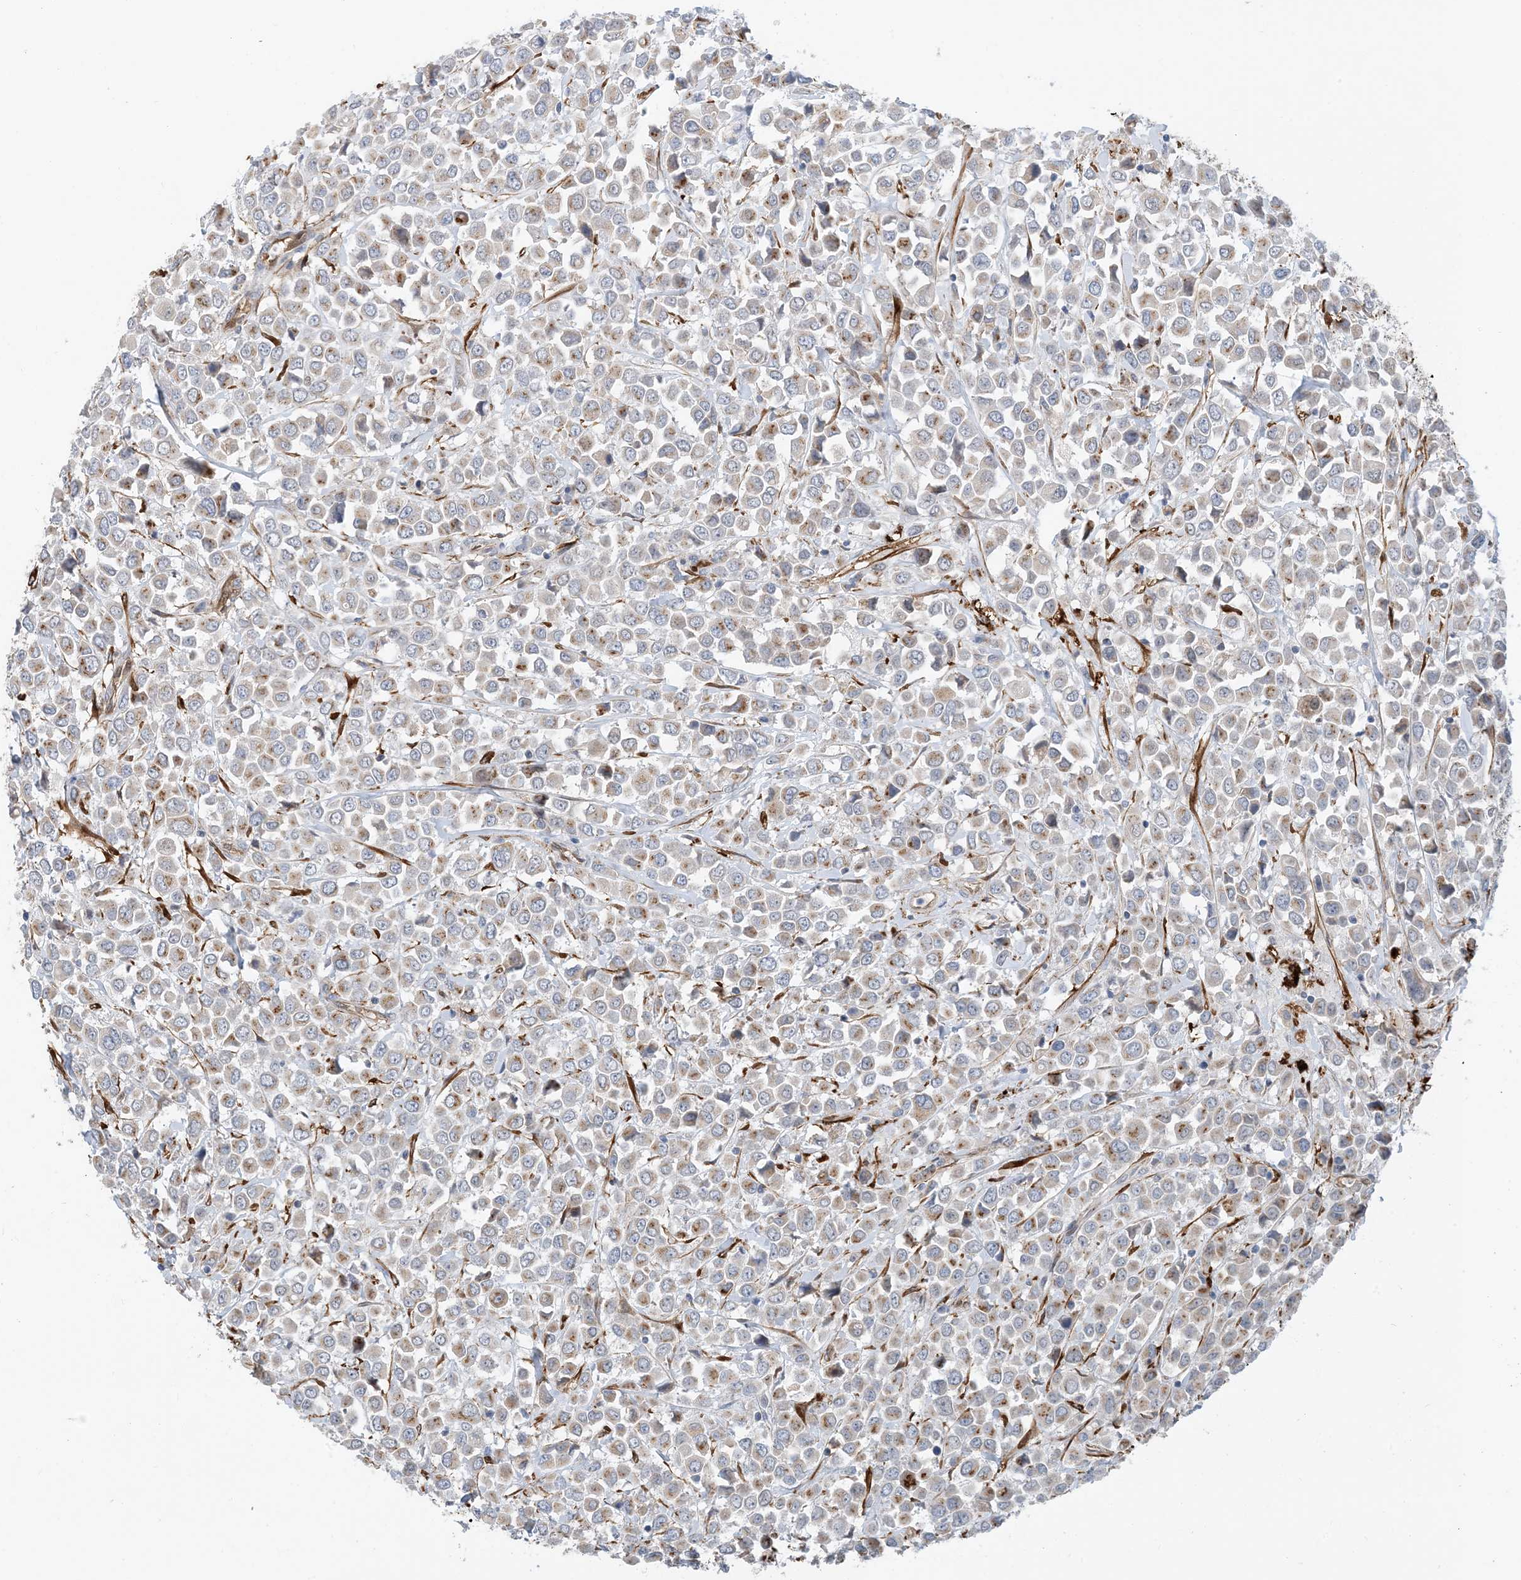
{"staining": {"intensity": "weak", "quantity": "25%-75%", "location": "cytoplasmic/membranous"}, "tissue": "breast cancer", "cell_type": "Tumor cells", "image_type": "cancer", "snomed": [{"axis": "morphology", "description": "Duct carcinoma"}, {"axis": "topography", "description": "Breast"}], "caption": "Approximately 25%-75% of tumor cells in intraductal carcinoma (breast) demonstrate weak cytoplasmic/membranous protein staining as visualized by brown immunohistochemical staining.", "gene": "EIF2A", "patient": {"sex": "female", "age": 61}}